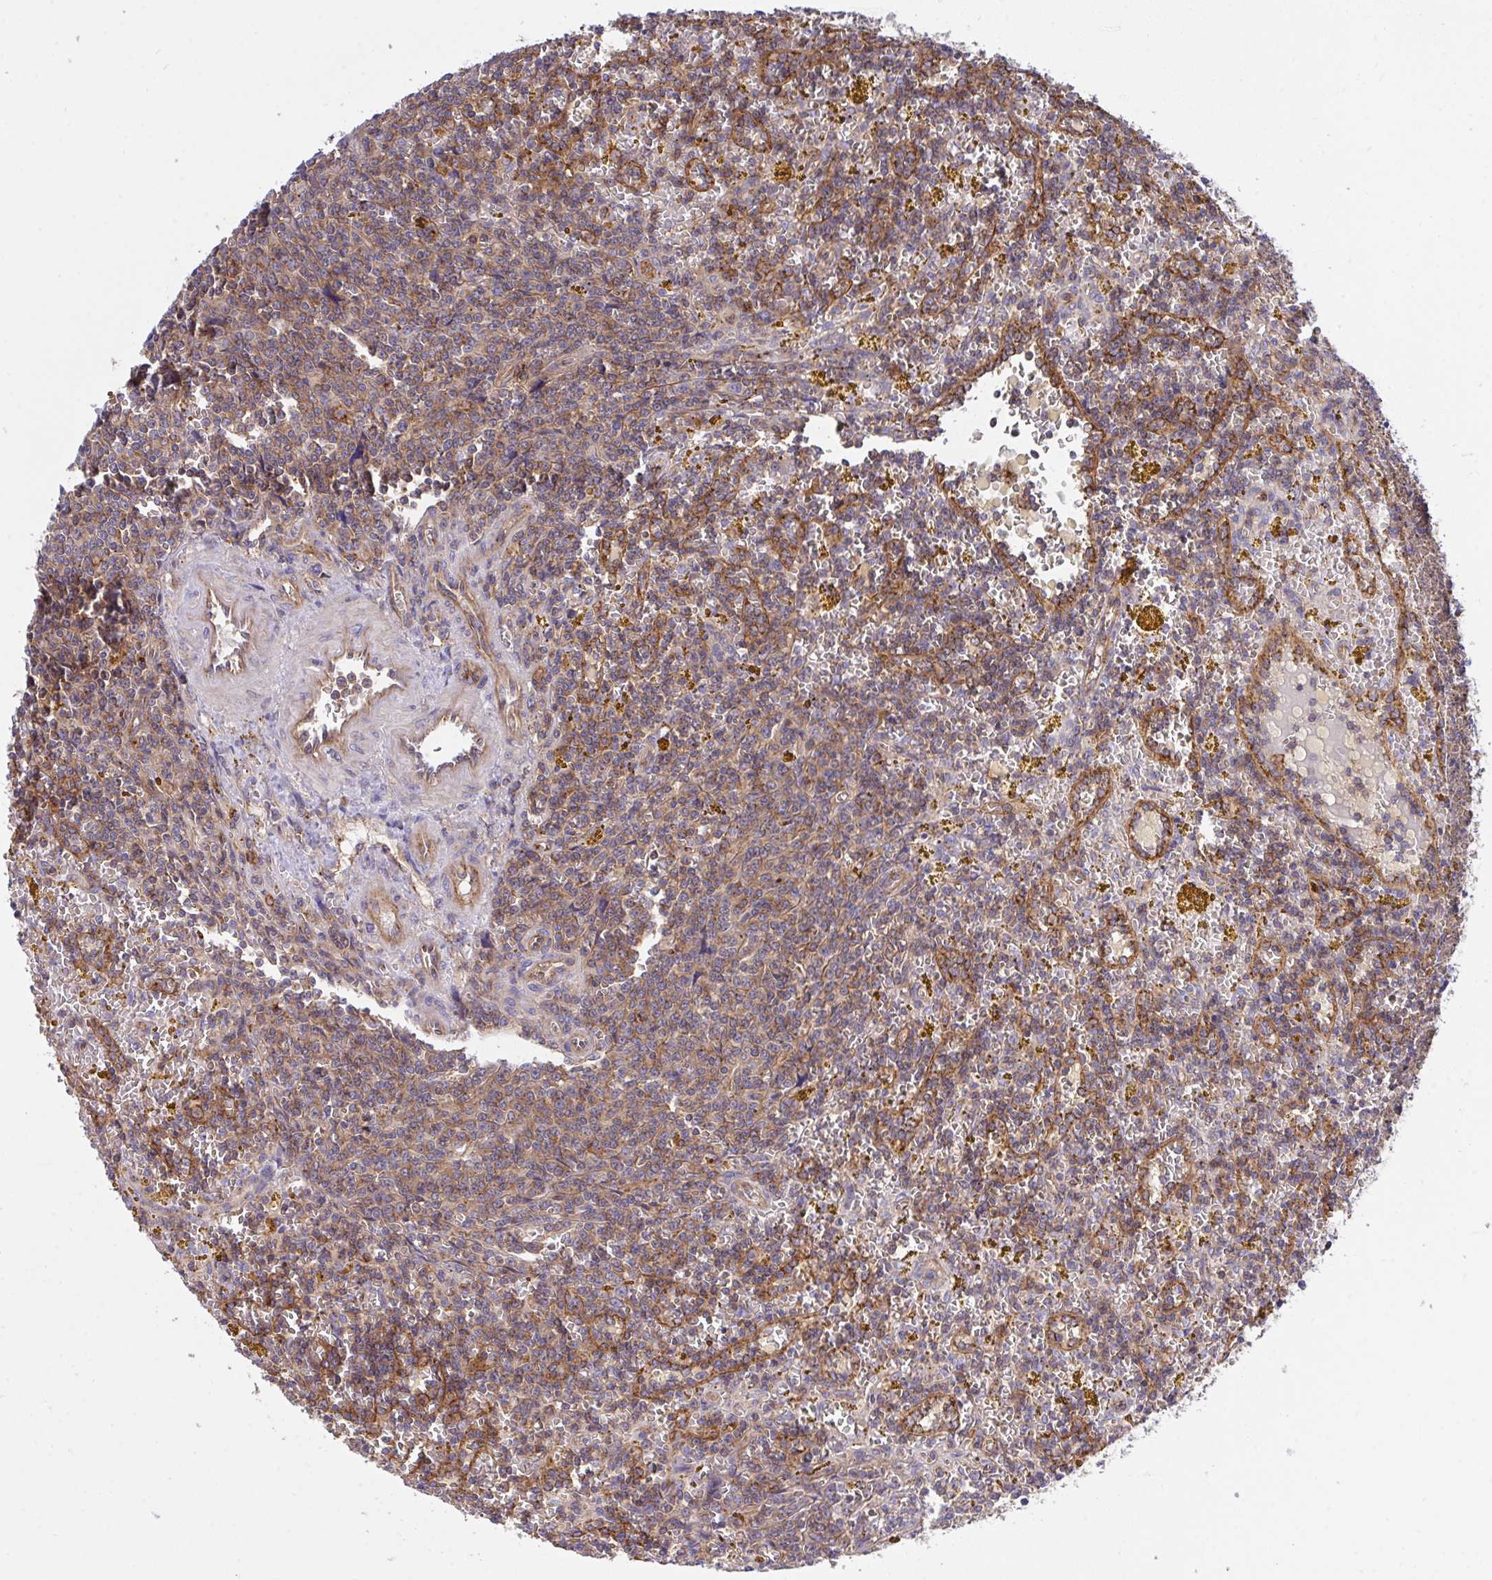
{"staining": {"intensity": "weak", "quantity": "25%-75%", "location": "cytoplasmic/membranous"}, "tissue": "lymphoma", "cell_type": "Tumor cells", "image_type": "cancer", "snomed": [{"axis": "morphology", "description": "Malignant lymphoma, non-Hodgkin's type, Low grade"}, {"axis": "topography", "description": "Spleen"}, {"axis": "topography", "description": "Lymph node"}], "caption": "This histopathology image displays immunohistochemistry staining of malignant lymphoma, non-Hodgkin's type (low-grade), with low weak cytoplasmic/membranous staining in about 25%-75% of tumor cells.", "gene": "C4orf36", "patient": {"sex": "female", "age": 66}}